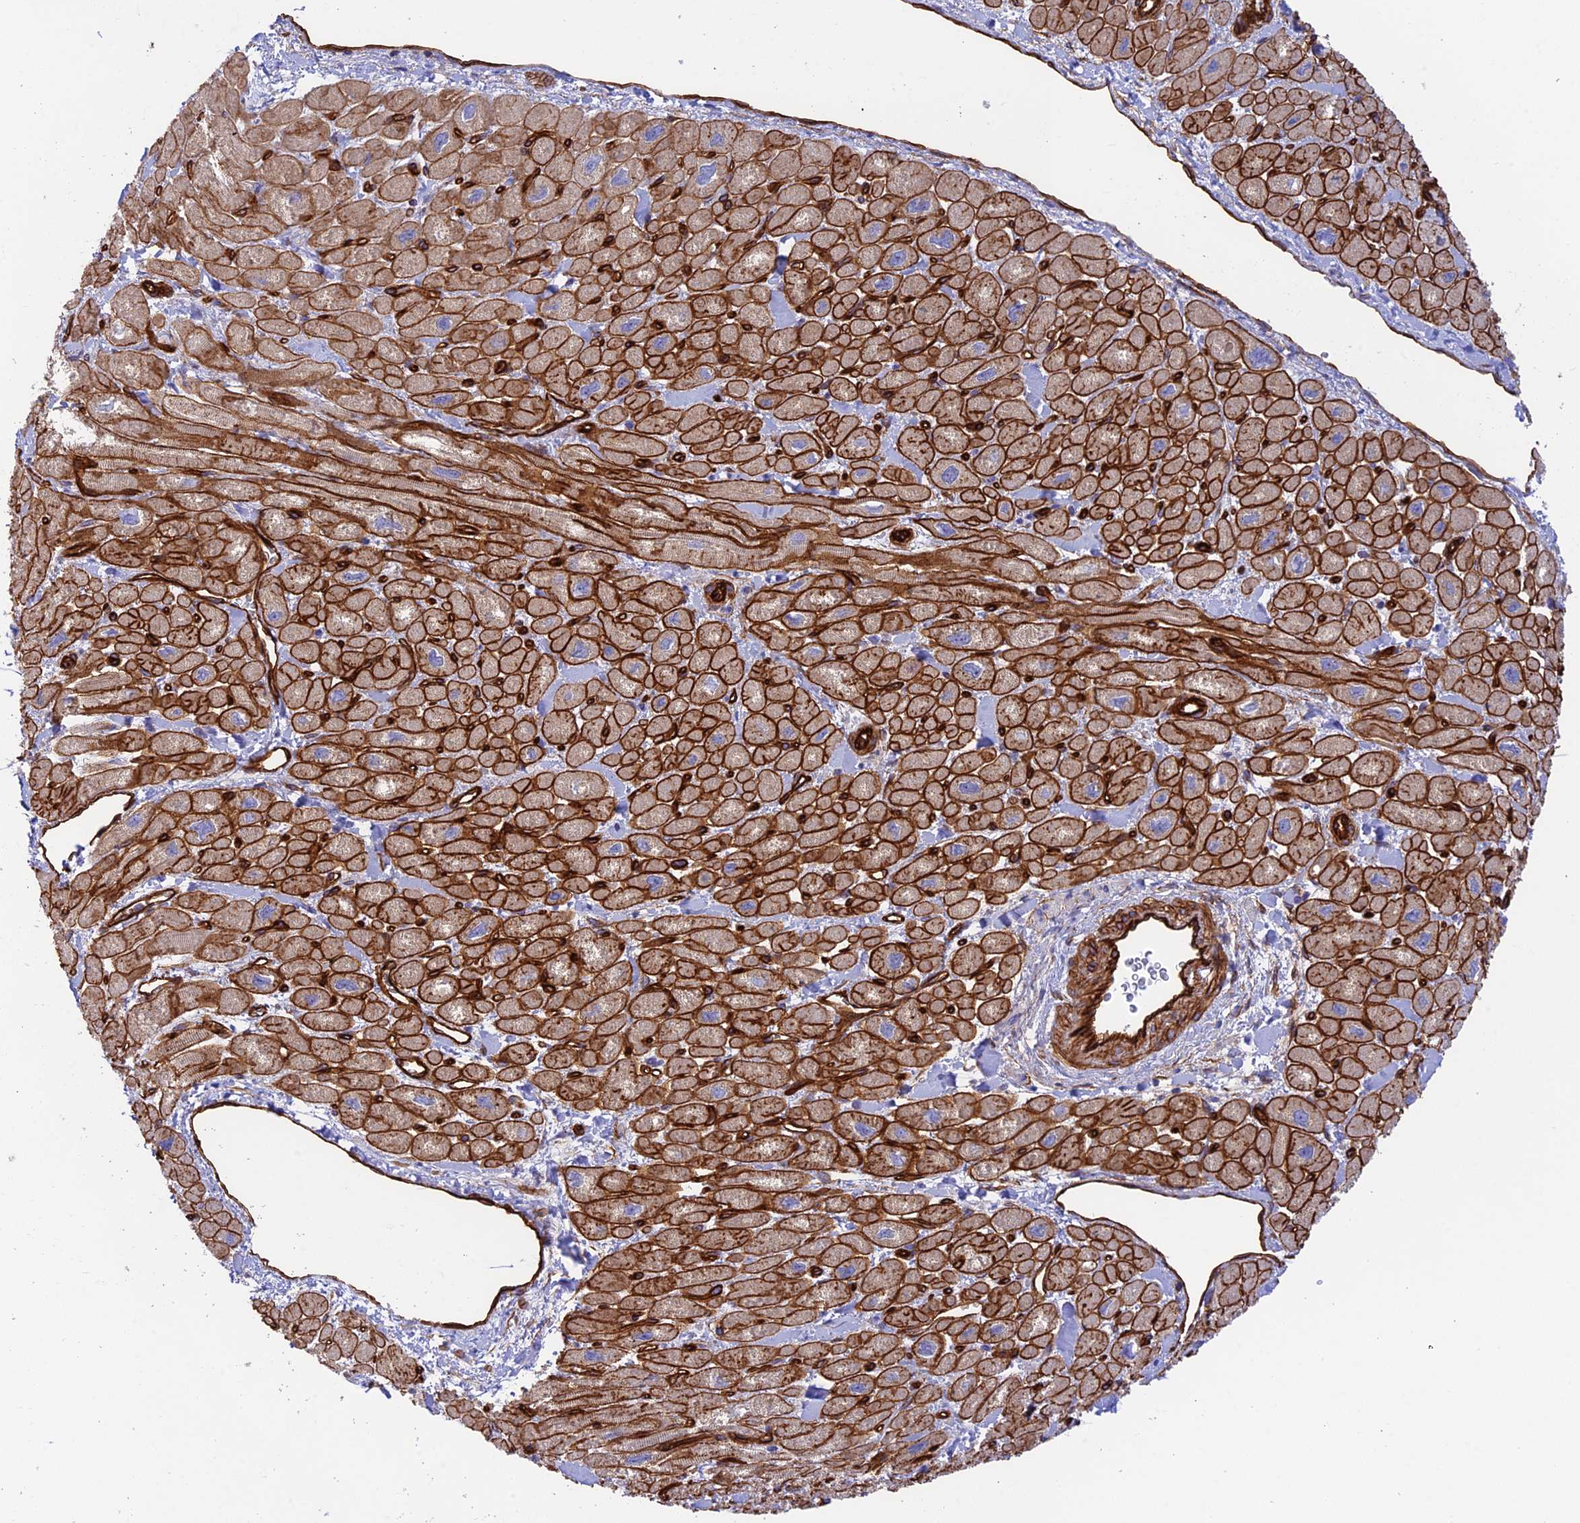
{"staining": {"intensity": "moderate", "quantity": ">75%", "location": "cytoplasmic/membranous"}, "tissue": "heart muscle", "cell_type": "Cardiomyocytes", "image_type": "normal", "snomed": [{"axis": "morphology", "description": "Normal tissue, NOS"}, {"axis": "topography", "description": "Heart"}], "caption": "DAB immunohistochemical staining of normal heart muscle demonstrates moderate cytoplasmic/membranous protein expression in approximately >75% of cardiomyocytes.", "gene": "MYO9A", "patient": {"sex": "male", "age": 65}}